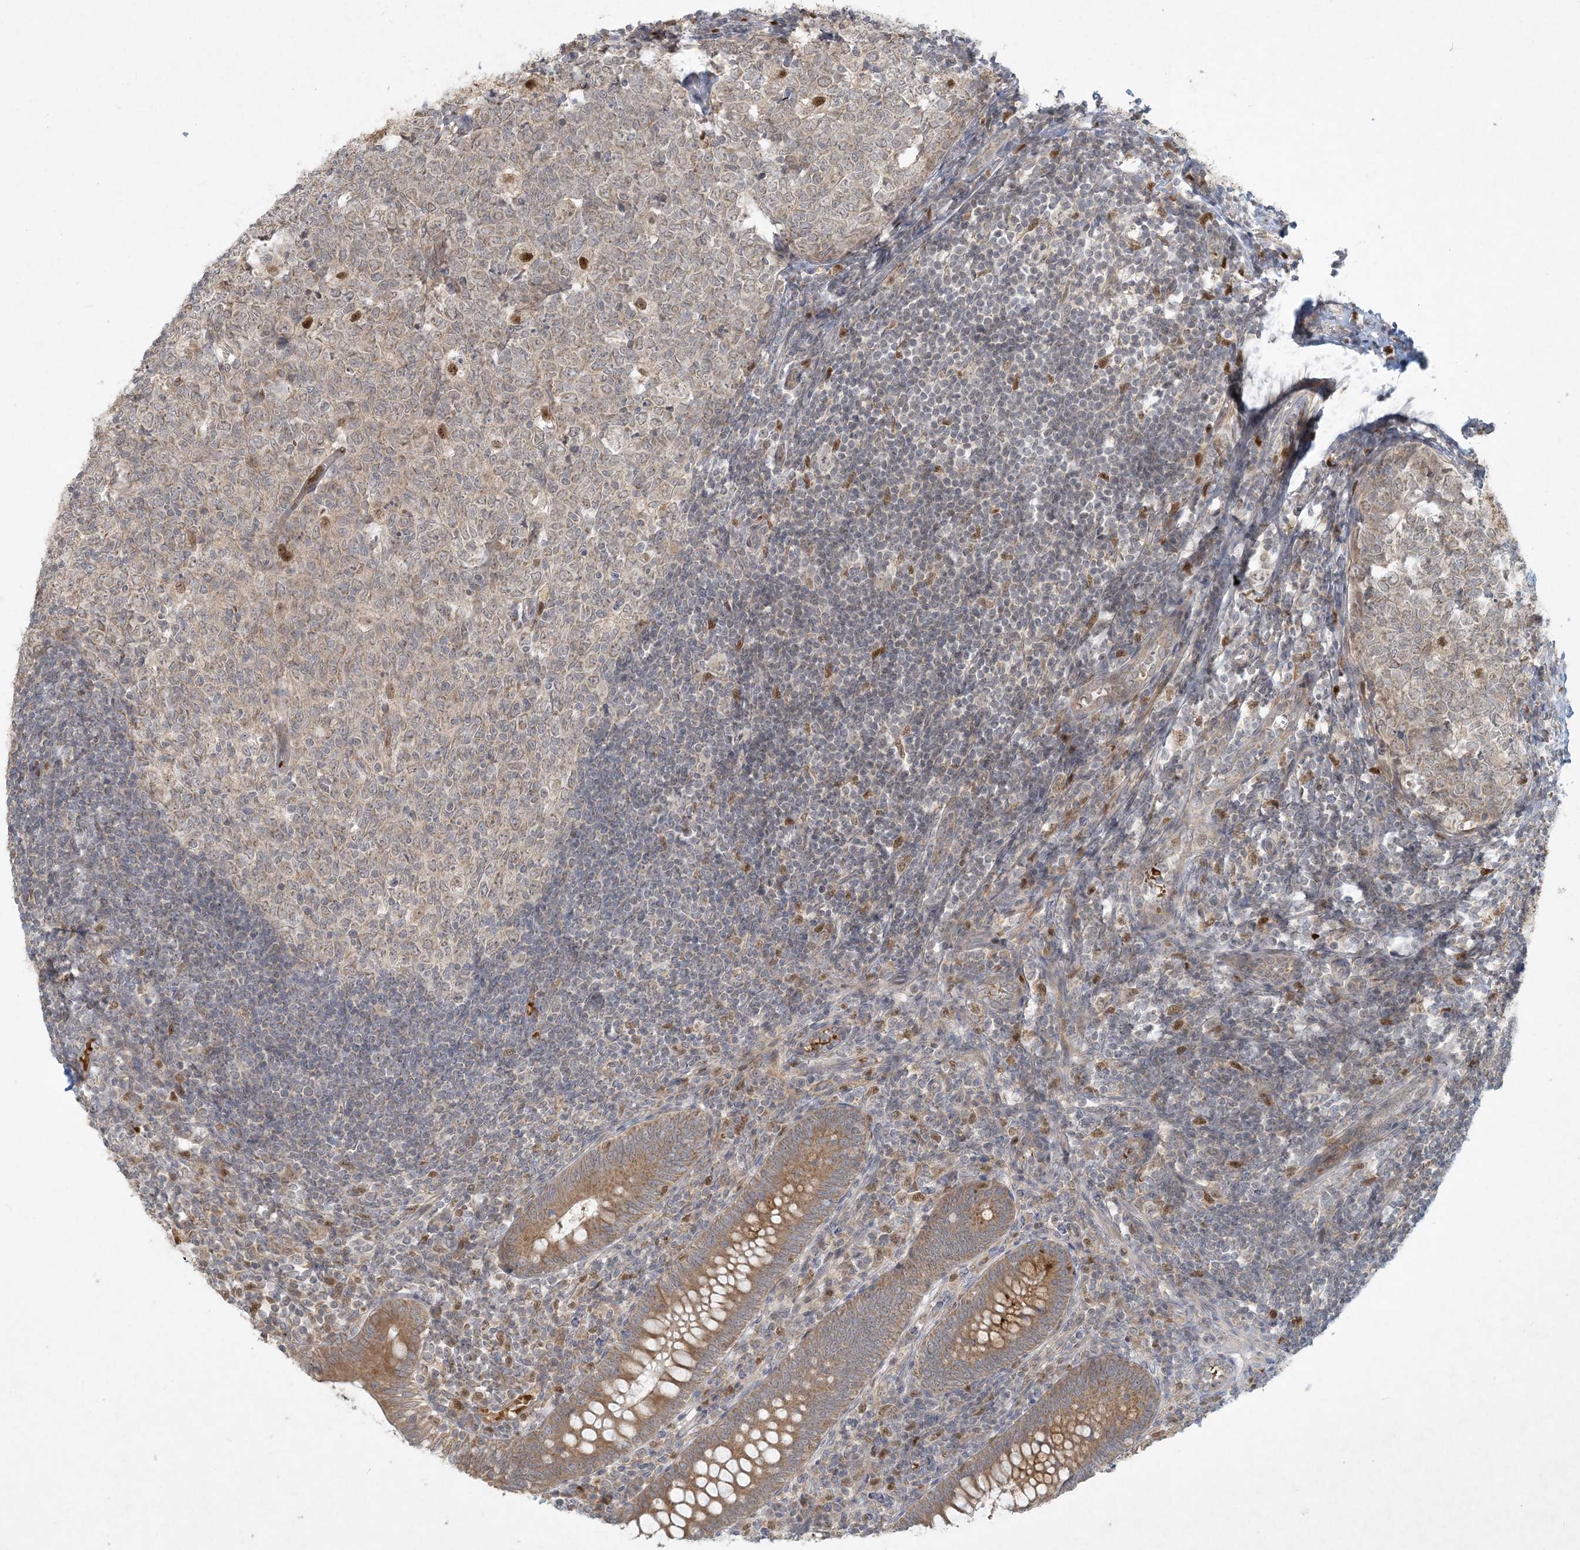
{"staining": {"intensity": "moderate", "quantity": ">75%", "location": "cytoplasmic/membranous"}, "tissue": "appendix", "cell_type": "Glandular cells", "image_type": "normal", "snomed": [{"axis": "morphology", "description": "Normal tissue, NOS"}, {"axis": "topography", "description": "Appendix"}], "caption": "Moderate cytoplasmic/membranous protein expression is identified in approximately >75% of glandular cells in appendix.", "gene": "CTDNEP1", "patient": {"sex": "male", "age": 14}}